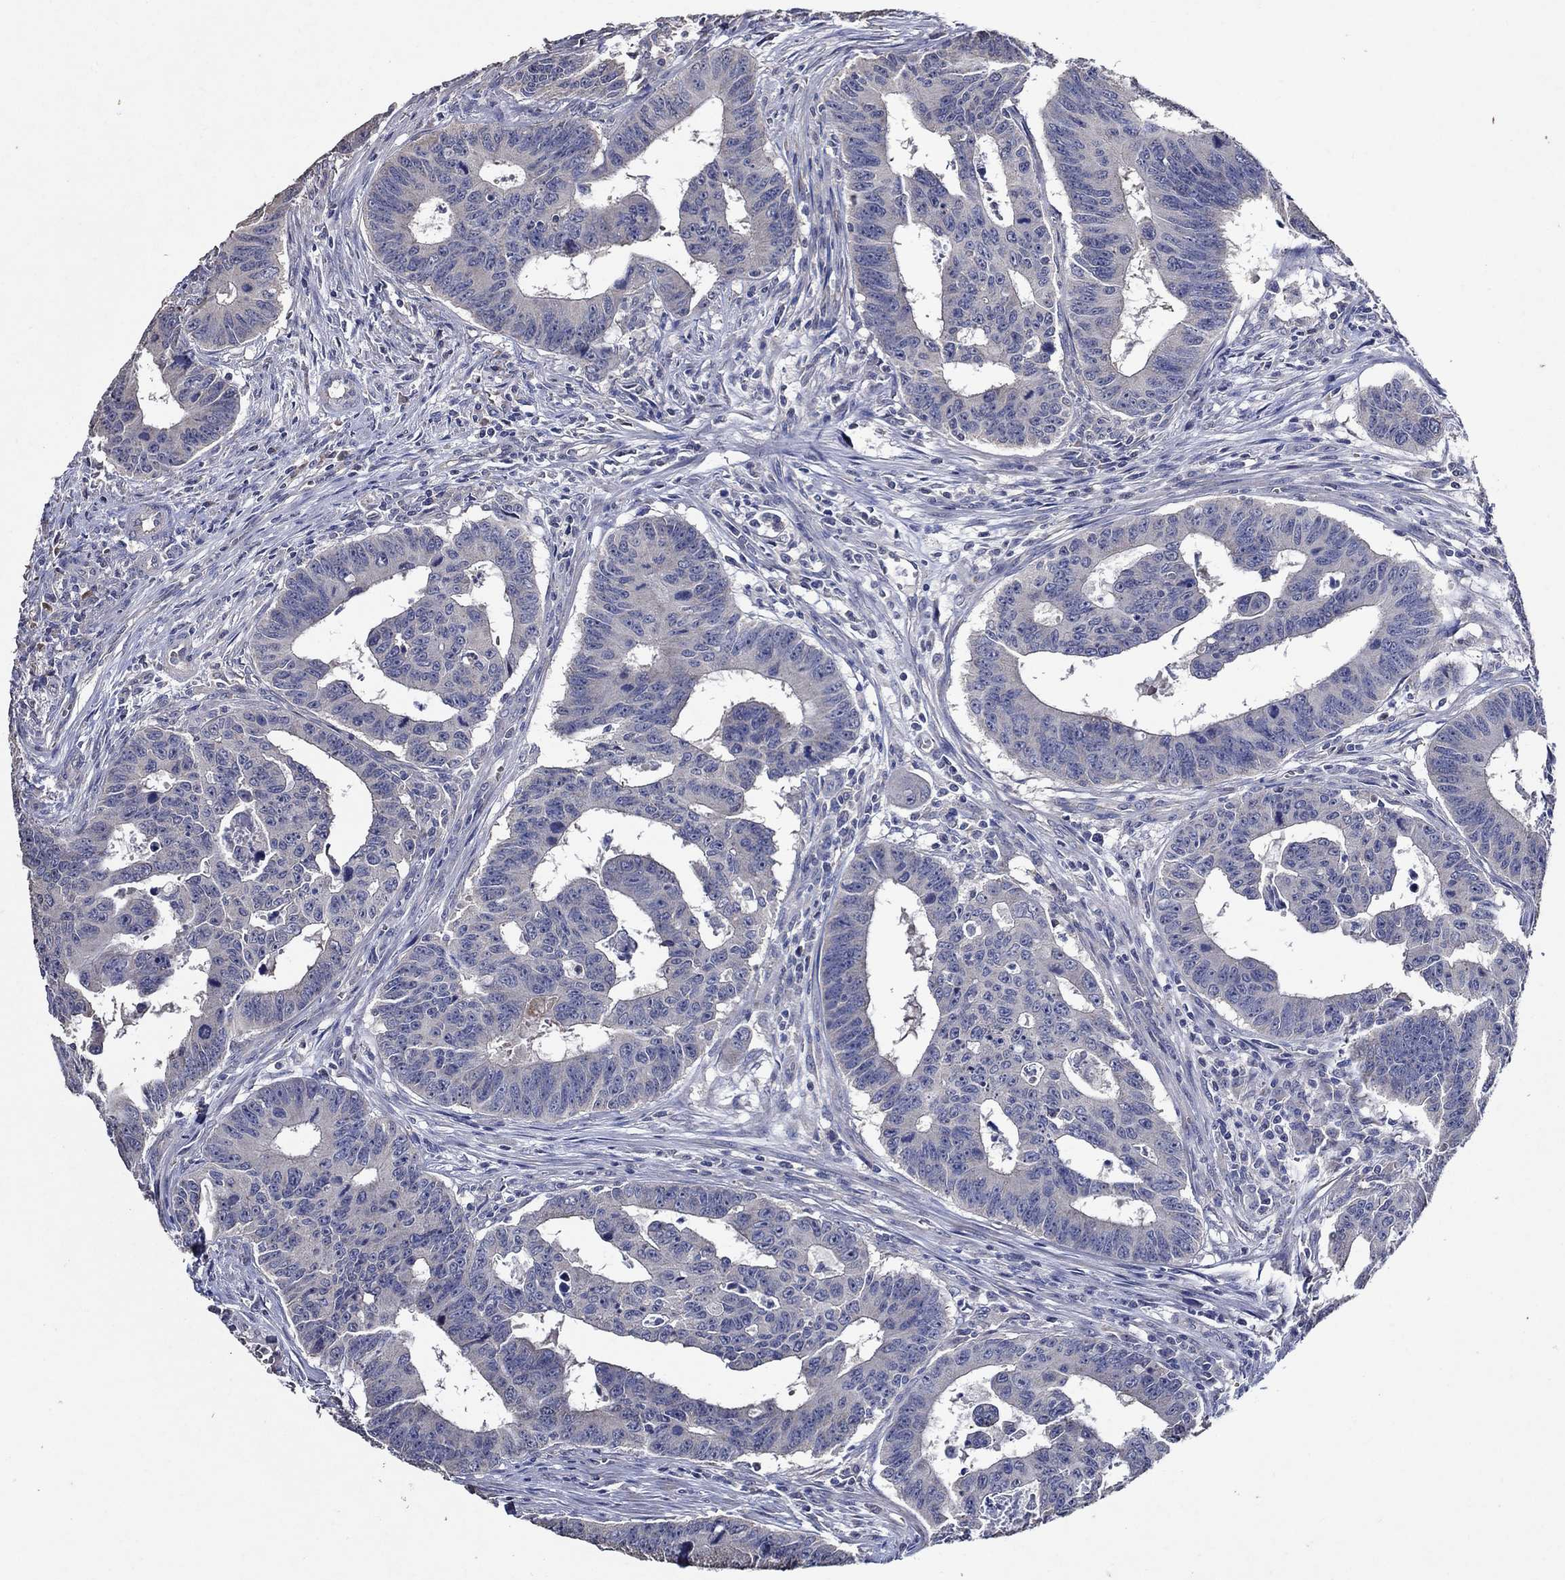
{"staining": {"intensity": "negative", "quantity": "none", "location": "none"}, "tissue": "colorectal cancer", "cell_type": "Tumor cells", "image_type": "cancer", "snomed": [{"axis": "morphology", "description": "Adenocarcinoma, NOS"}, {"axis": "topography", "description": "Appendix"}, {"axis": "topography", "description": "Colon"}, {"axis": "topography", "description": "Cecum"}, {"axis": "topography", "description": "Colon asc"}], "caption": "Immunohistochemistry photomicrograph of colorectal adenocarcinoma stained for a protein (brown), which reveals no staining in tumor cells.", "gene": "HAP1", "patient": {"sex": "female", "age": 85}}